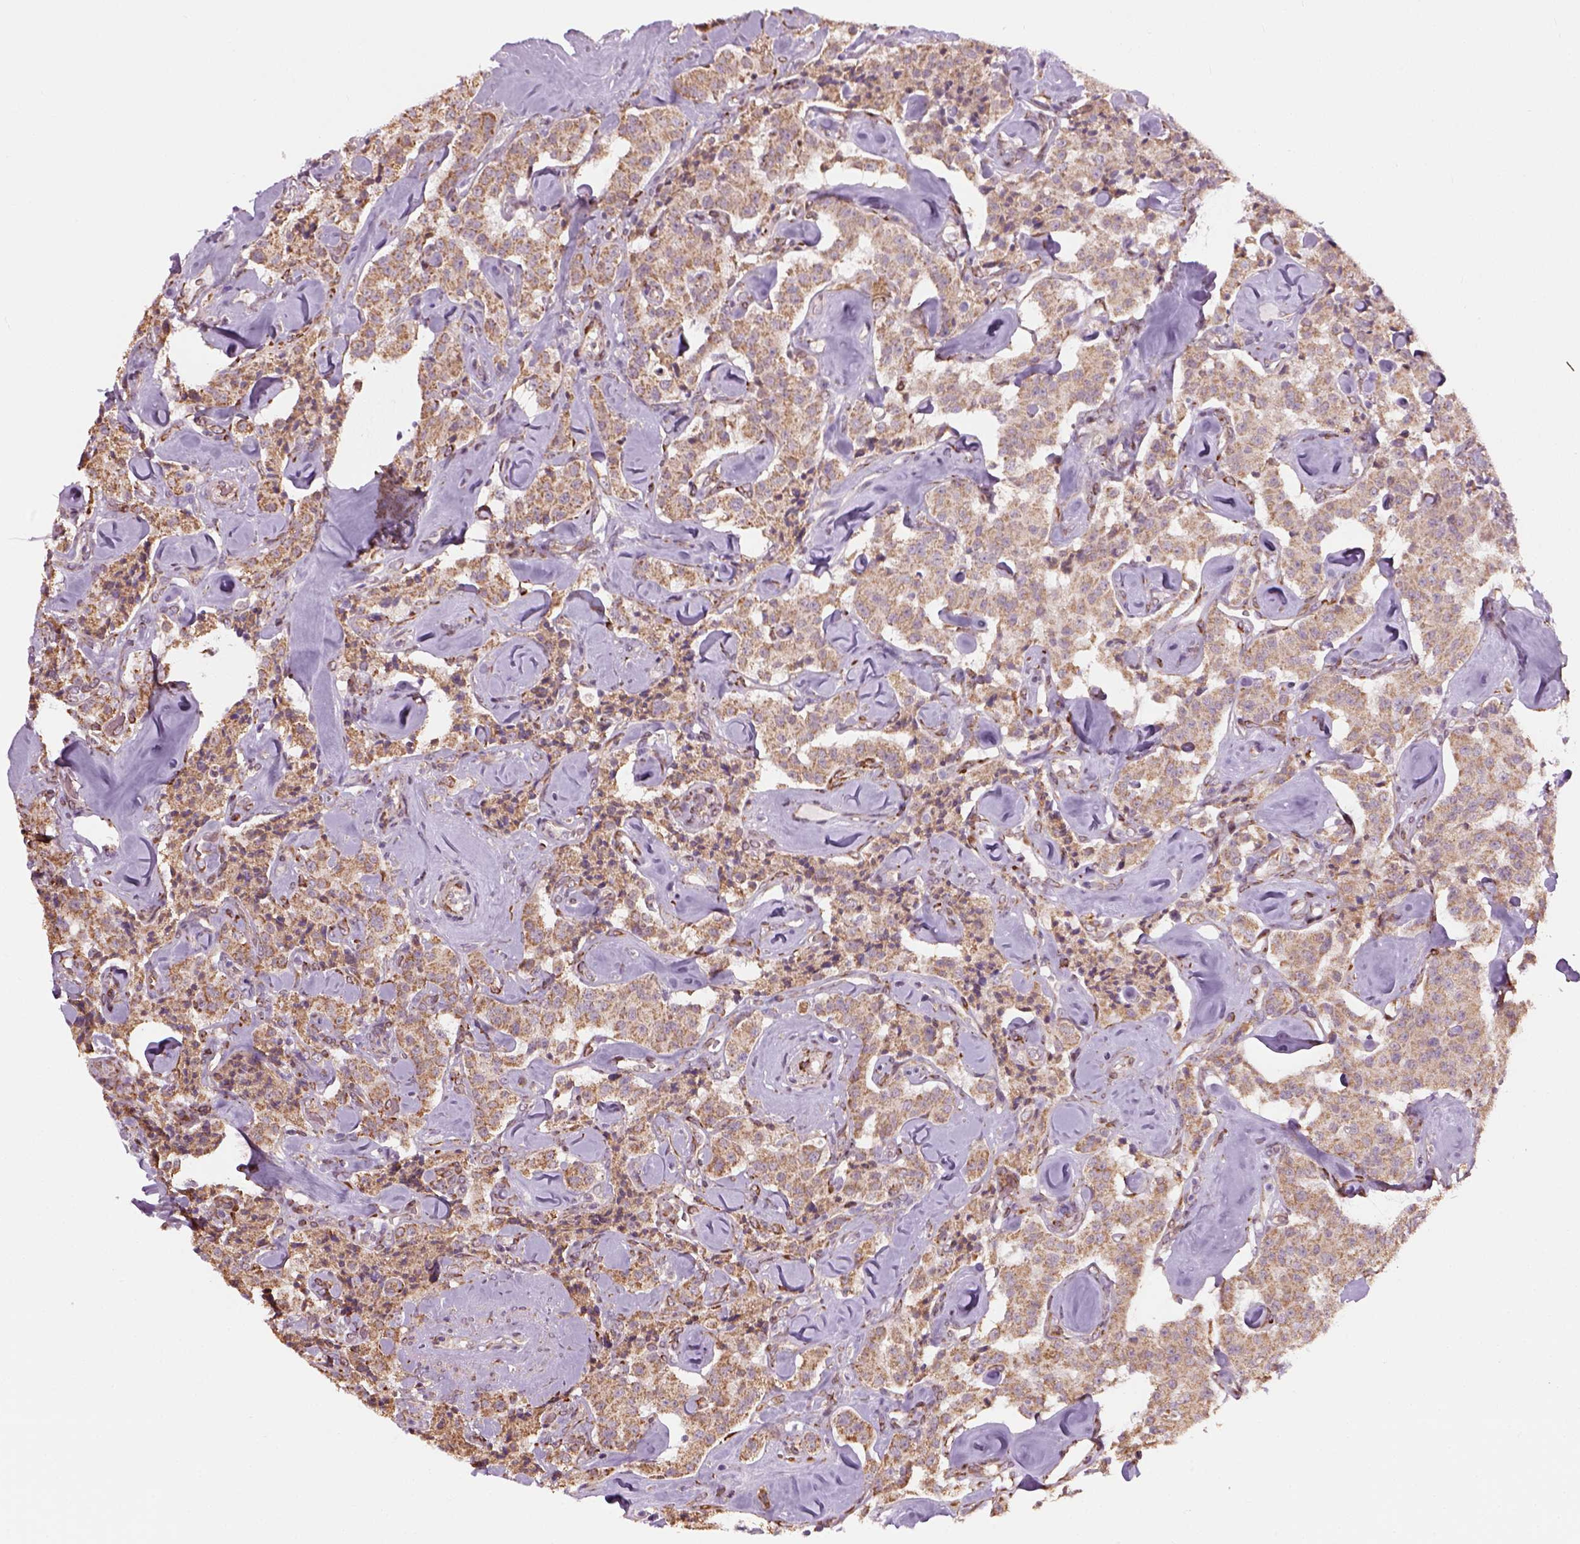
{"staining": {"intensity": "moderate", "quantity": ">75%", "location": "cytoplasmic/membranous"}, "tissue": "carcinoid", "cell_type": "Tumor cells", "image_type": "cancer", "snomed": [{"axis": "morphology", "description": "Carcinoid, malignant, NOS"}, {"axis": "topography", "description": "Pancreas"}], "caption": "Immunohistochemical staining of human carcinoid (malignant) demonstrates moderate cytoplasmic/membranous protein positivity in approximately >75% of tumor cells.", "gene": "XK", "patient": {"sex": "male", "age": 41}}